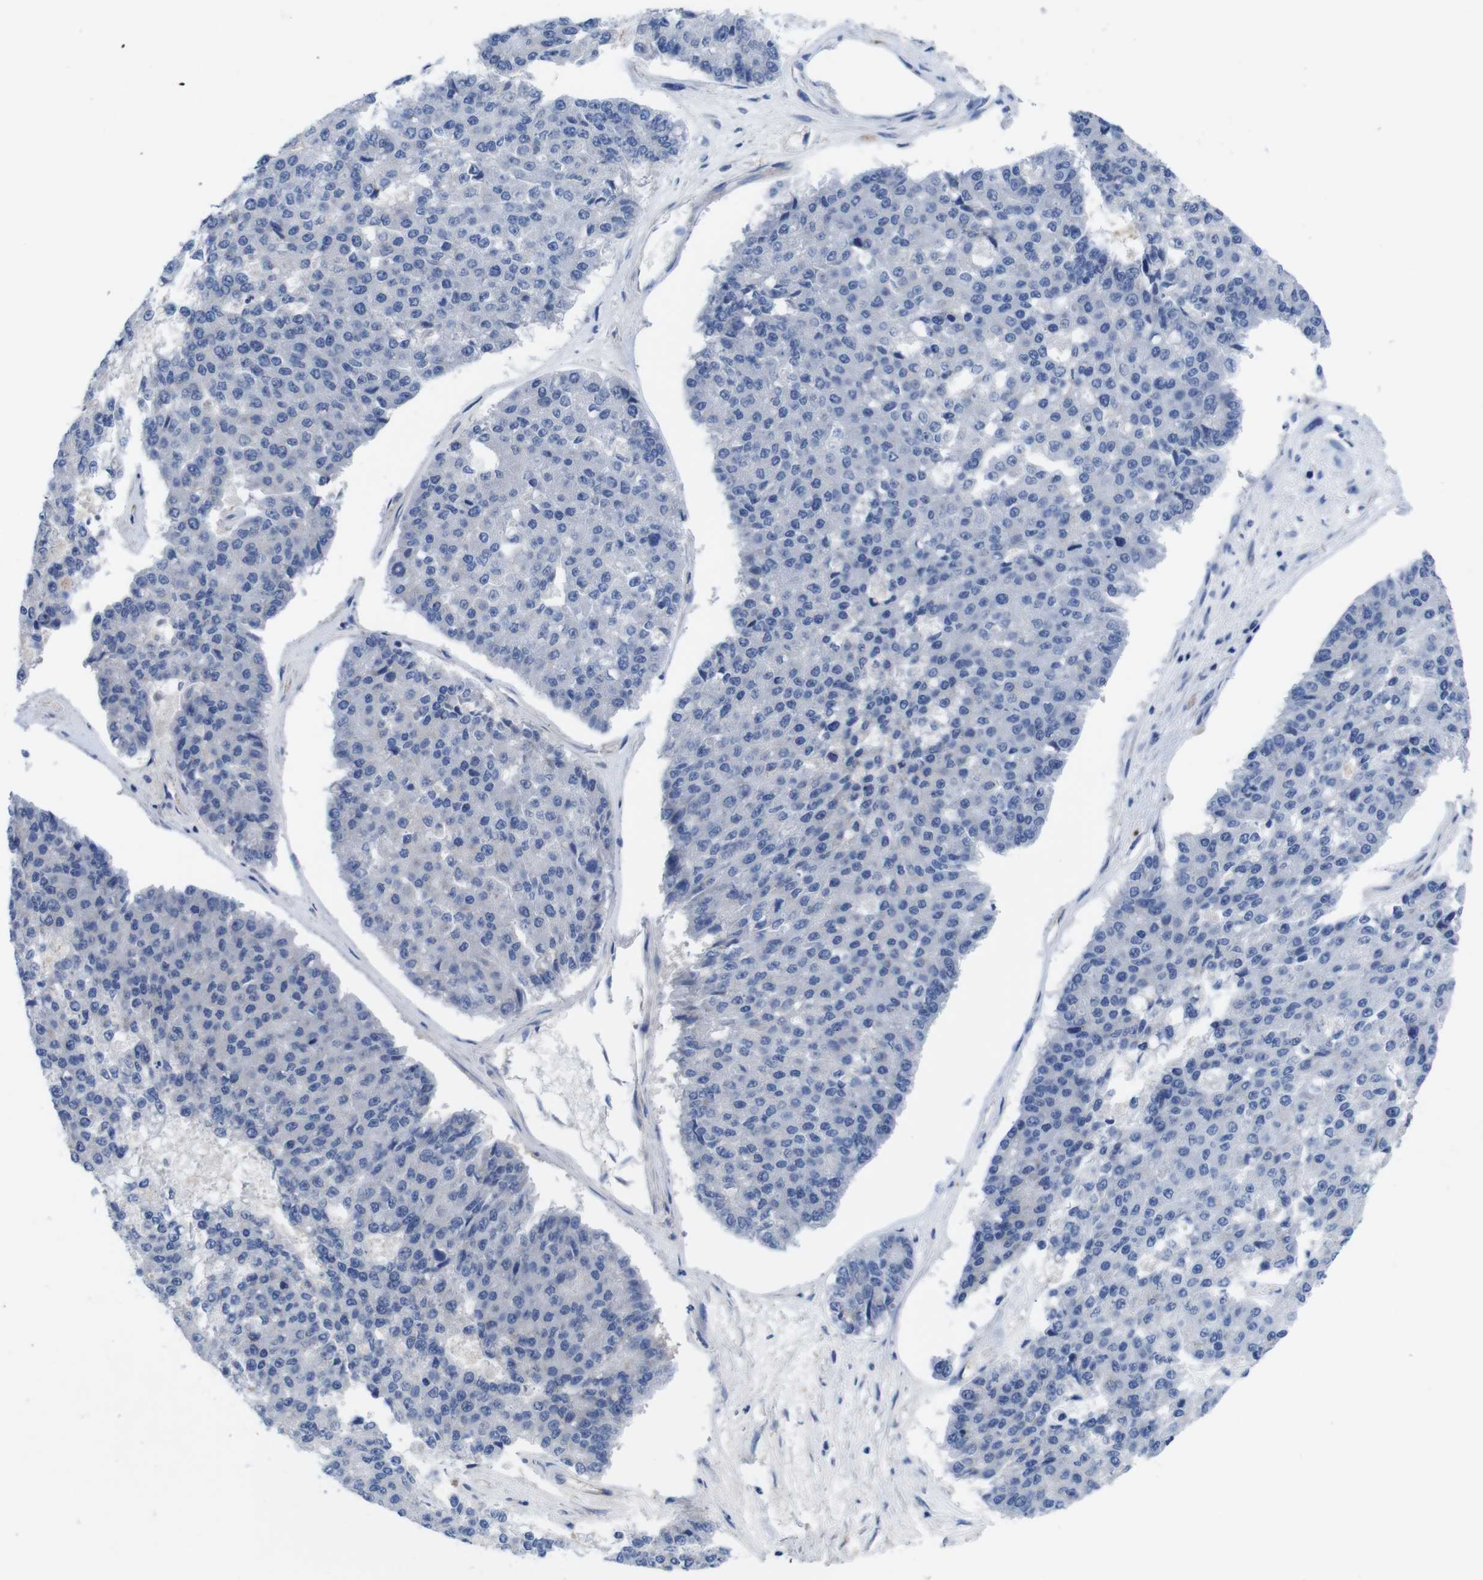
{"staining": {"intensity": "negative", "quantity": "none", "location": "none"}, "tissue": "pancreatic cancer", "cell_type": "Tumor cells", "image_type": "cancer", "snomed": [{"axis": "morphology", "description": "Adenocarcinoma, NOS"}, {"axis": "topography", "description": "Pancreas"}], "caption": "Micrograph shows no protein positivity in tumor cells of adenocarcinoma (pancreatic) tissue. (DAB IHC visualized using brightfield microscopy, high magnification).", "gene": "C1RL", "patient": {"sex": "male", "age": 50}}